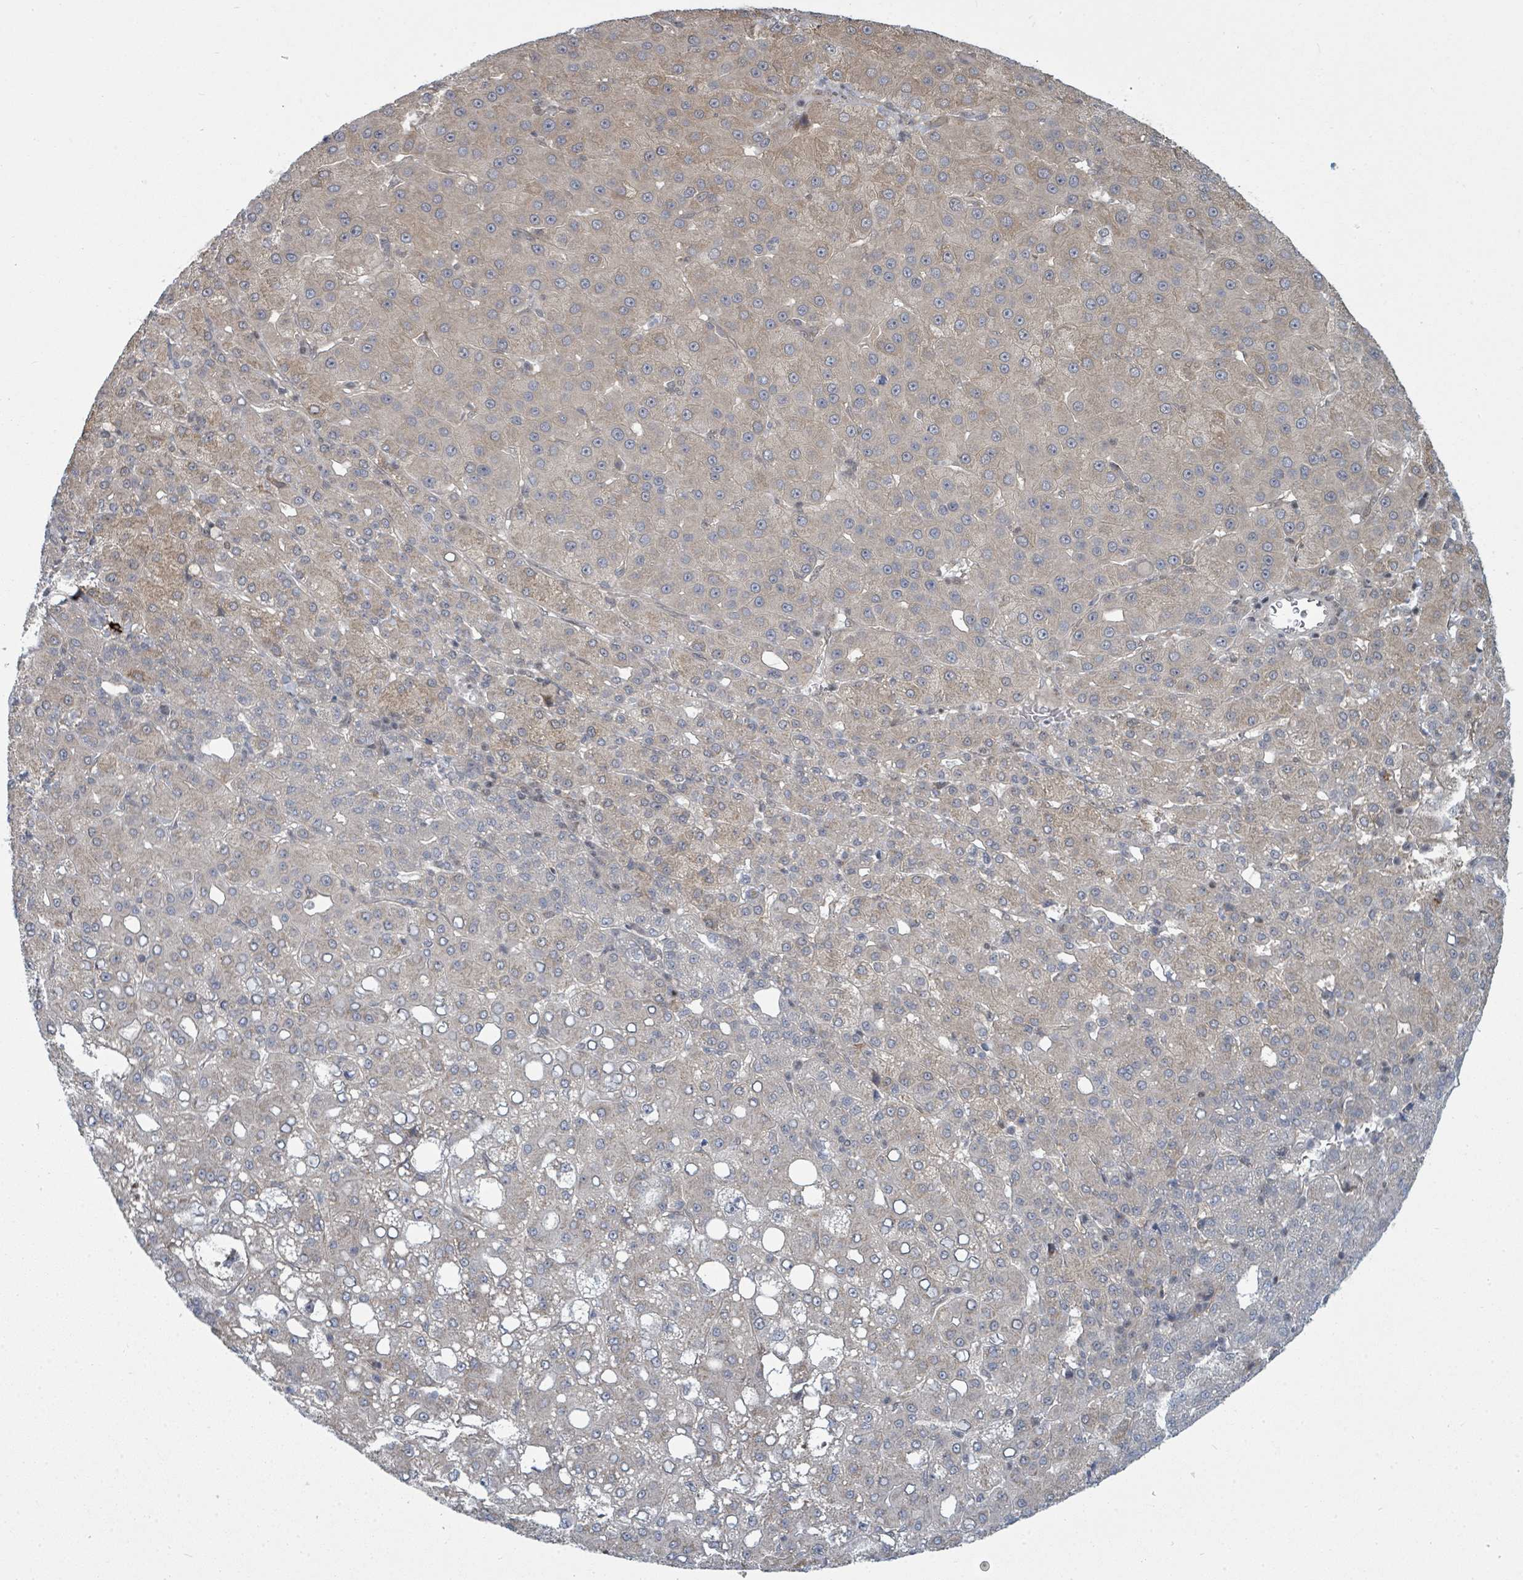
{"staining": {"intensity": "weak", "quantity": "25%-75%", "location": "cytoplasmic/membranous"}, "tissue": "liver cancer", "cell_type": "Tumor cells", "image_type": "cancer", "snomed": [{"axis": "morphology", "description": "Carcinoma, Hepatocellular, NOS"}, {"axis": "topography", "description": "Liver"}], "caption": "Protein expression analysis of human liver cancer reveals weak cytoplasmic/membranous staining in about 25%-75% of tumor cells.", "gene": "PSMG2", "patient": {"sex": "male", "age": 65}}